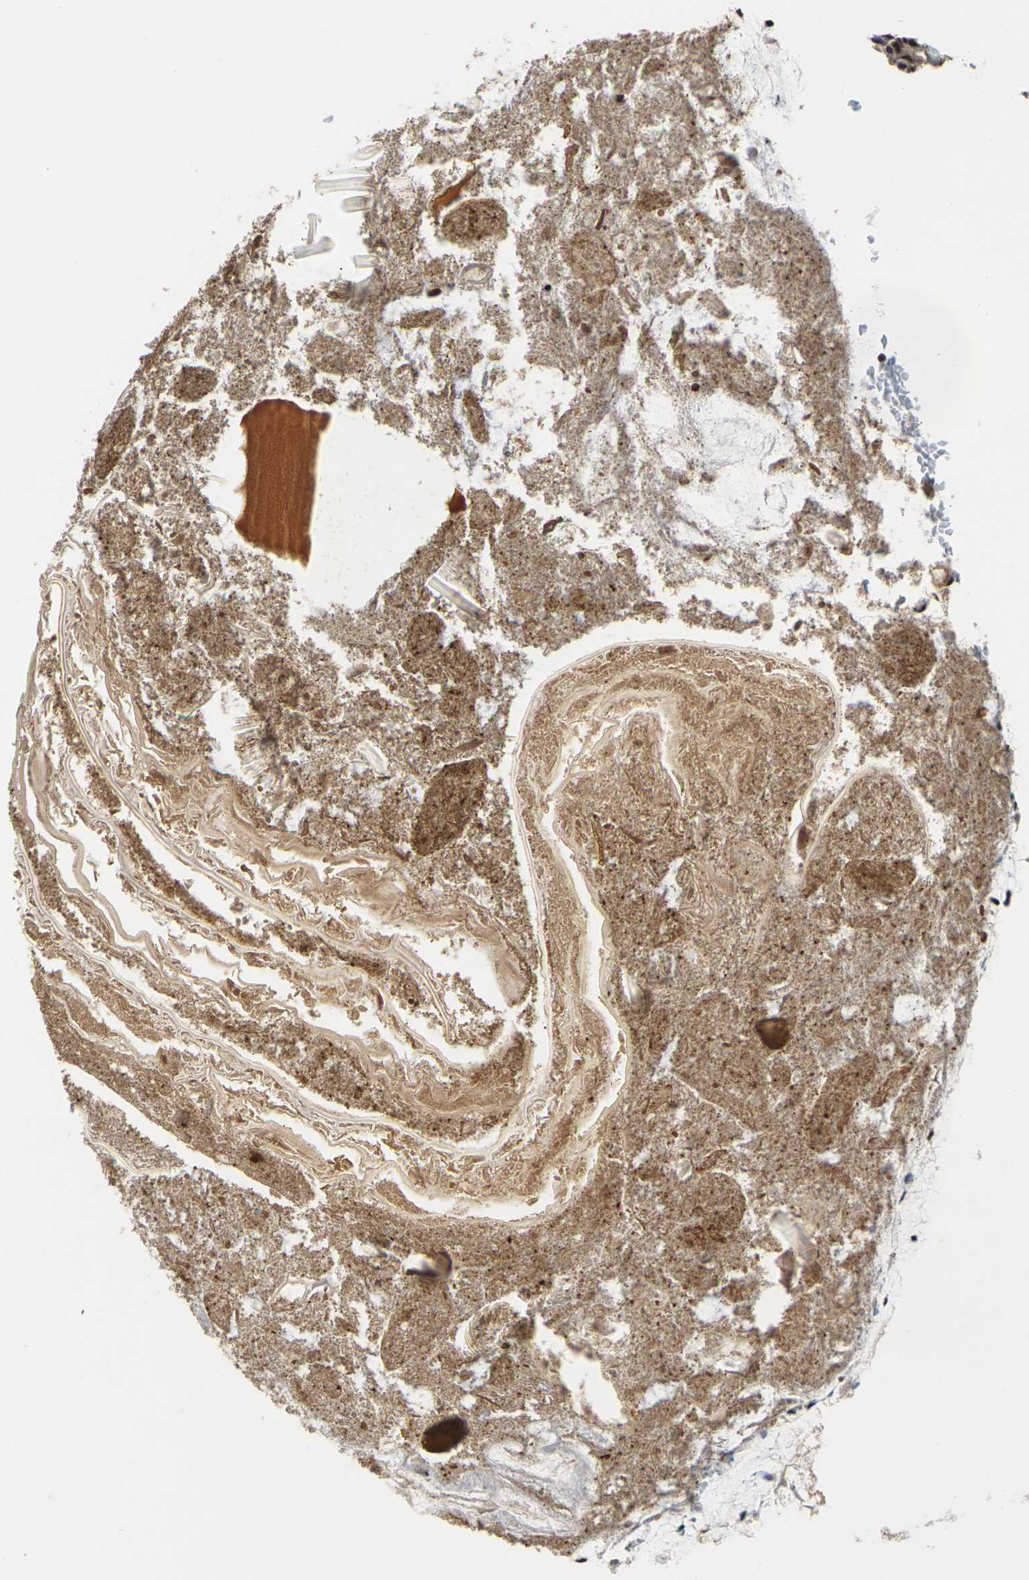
{"staining": {"intensity": "strong", "quantity": ">75%", "location": "cytoplasmic/membranous,nuclear"}, "tissue": "appendix", "cell_type": "Glandular cells", "image_type": "normal", "snomed": [{"axis": "morphology", "description": "Normal tissue, NOS"}, {"axis": "topography", "description": "Appendix"}], "caption": "Glandular cells exhibit high levels of strong cytoplasmic/membranous,nuclear positivity in approximately >75% of cells in benign appendix.", "gene": "MAGOH", "patient": {"sex": "male", "age": 52}}